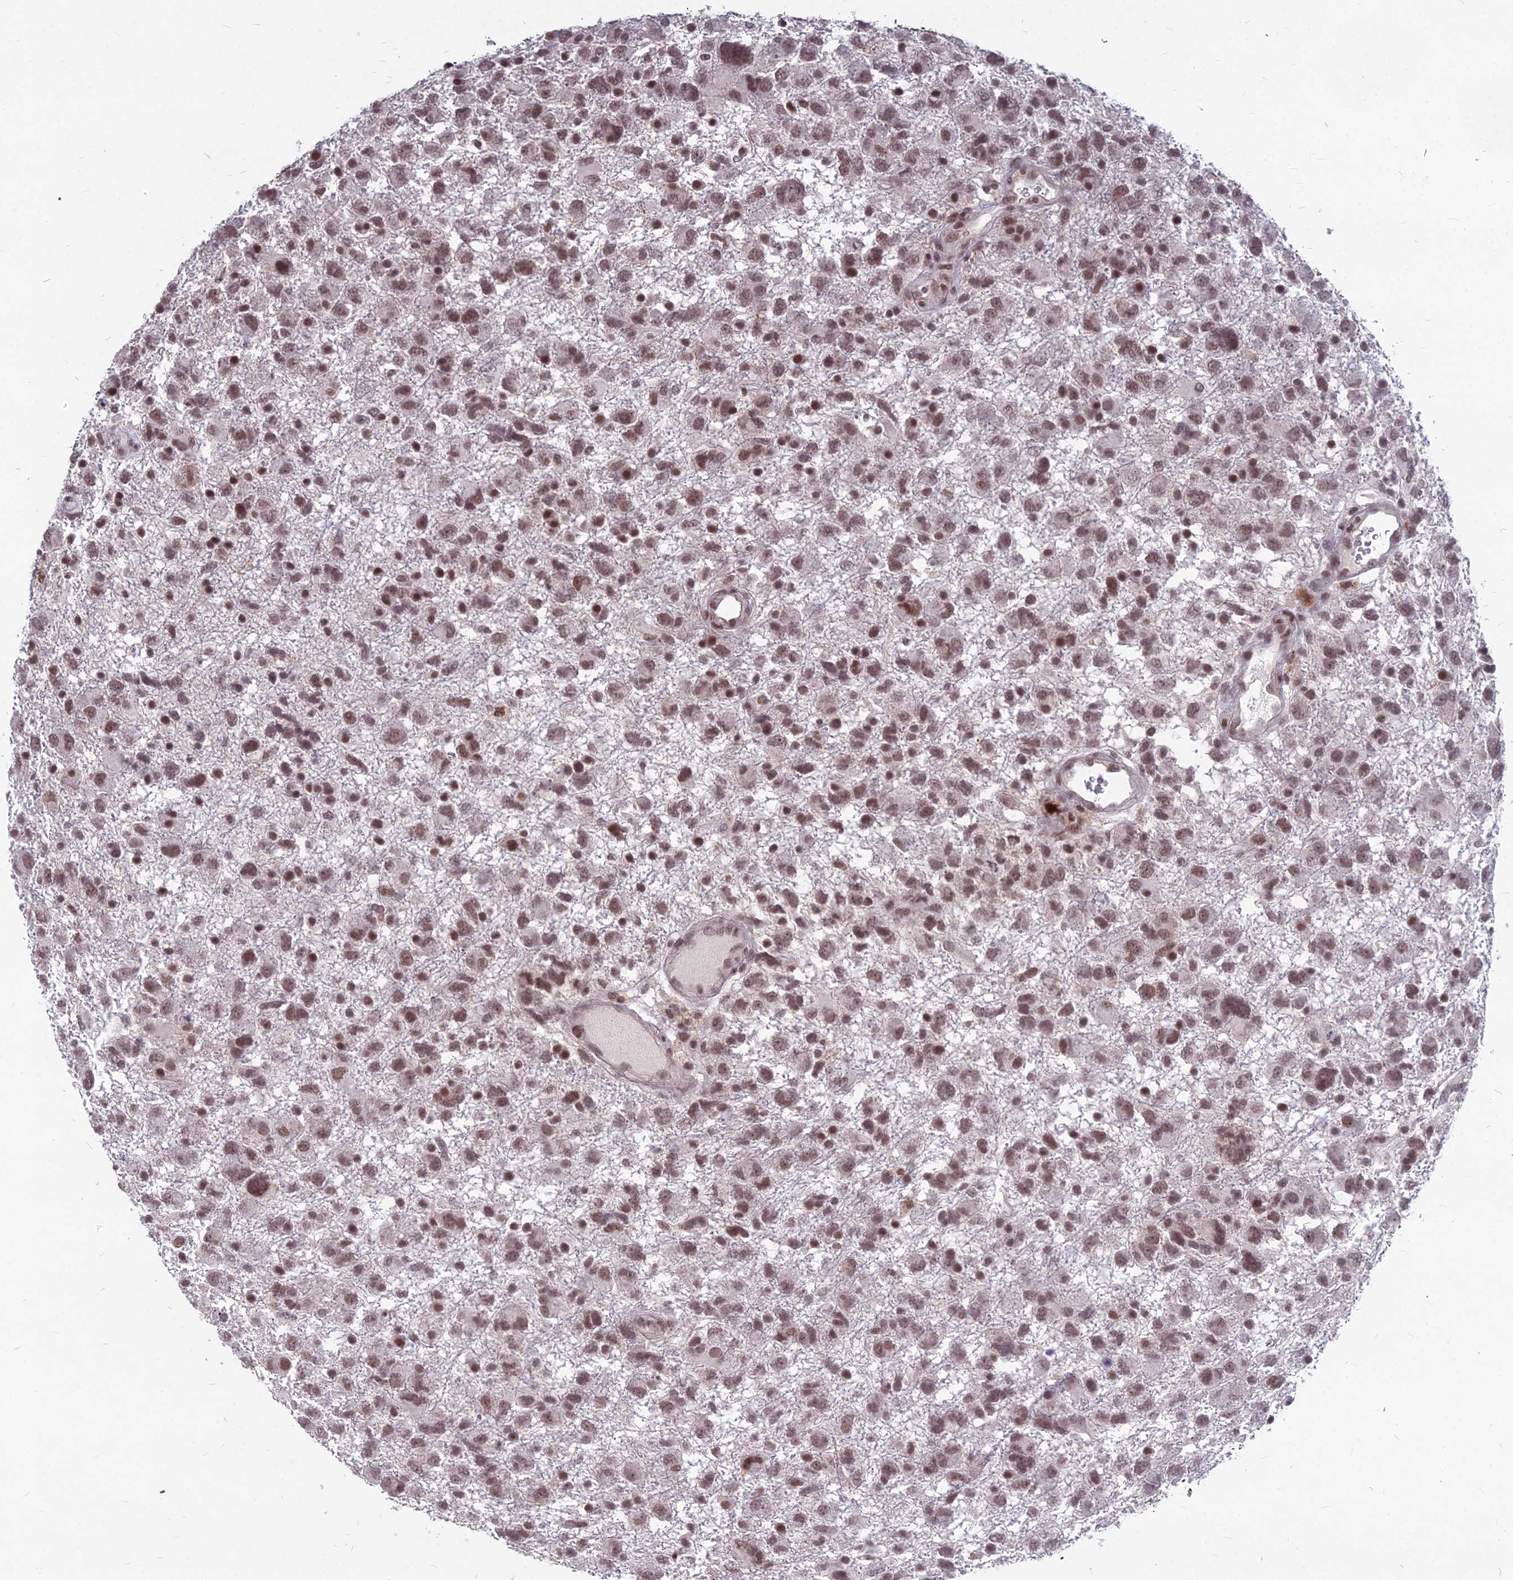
{"staining": {"intensity": "moderate", "quantity": ">75%", "location": "nuclear"}, "tissue": "glioma", "cell_type": "Tumor cells", "image_type": "cancer", "snomed": [{"axis": "morphology", "description": "Glioma, malignant, High grade"}, {"axis": "topography", "description": "Brain"}], "caption": "Immunohistochemistry (IHC) (DAB) staining of human glioma shows moderate nuclear protein positivity in approximately >75% of tumor cells.", "gene": "KAT7", "patient": {"sex": "male", "age": 61}}